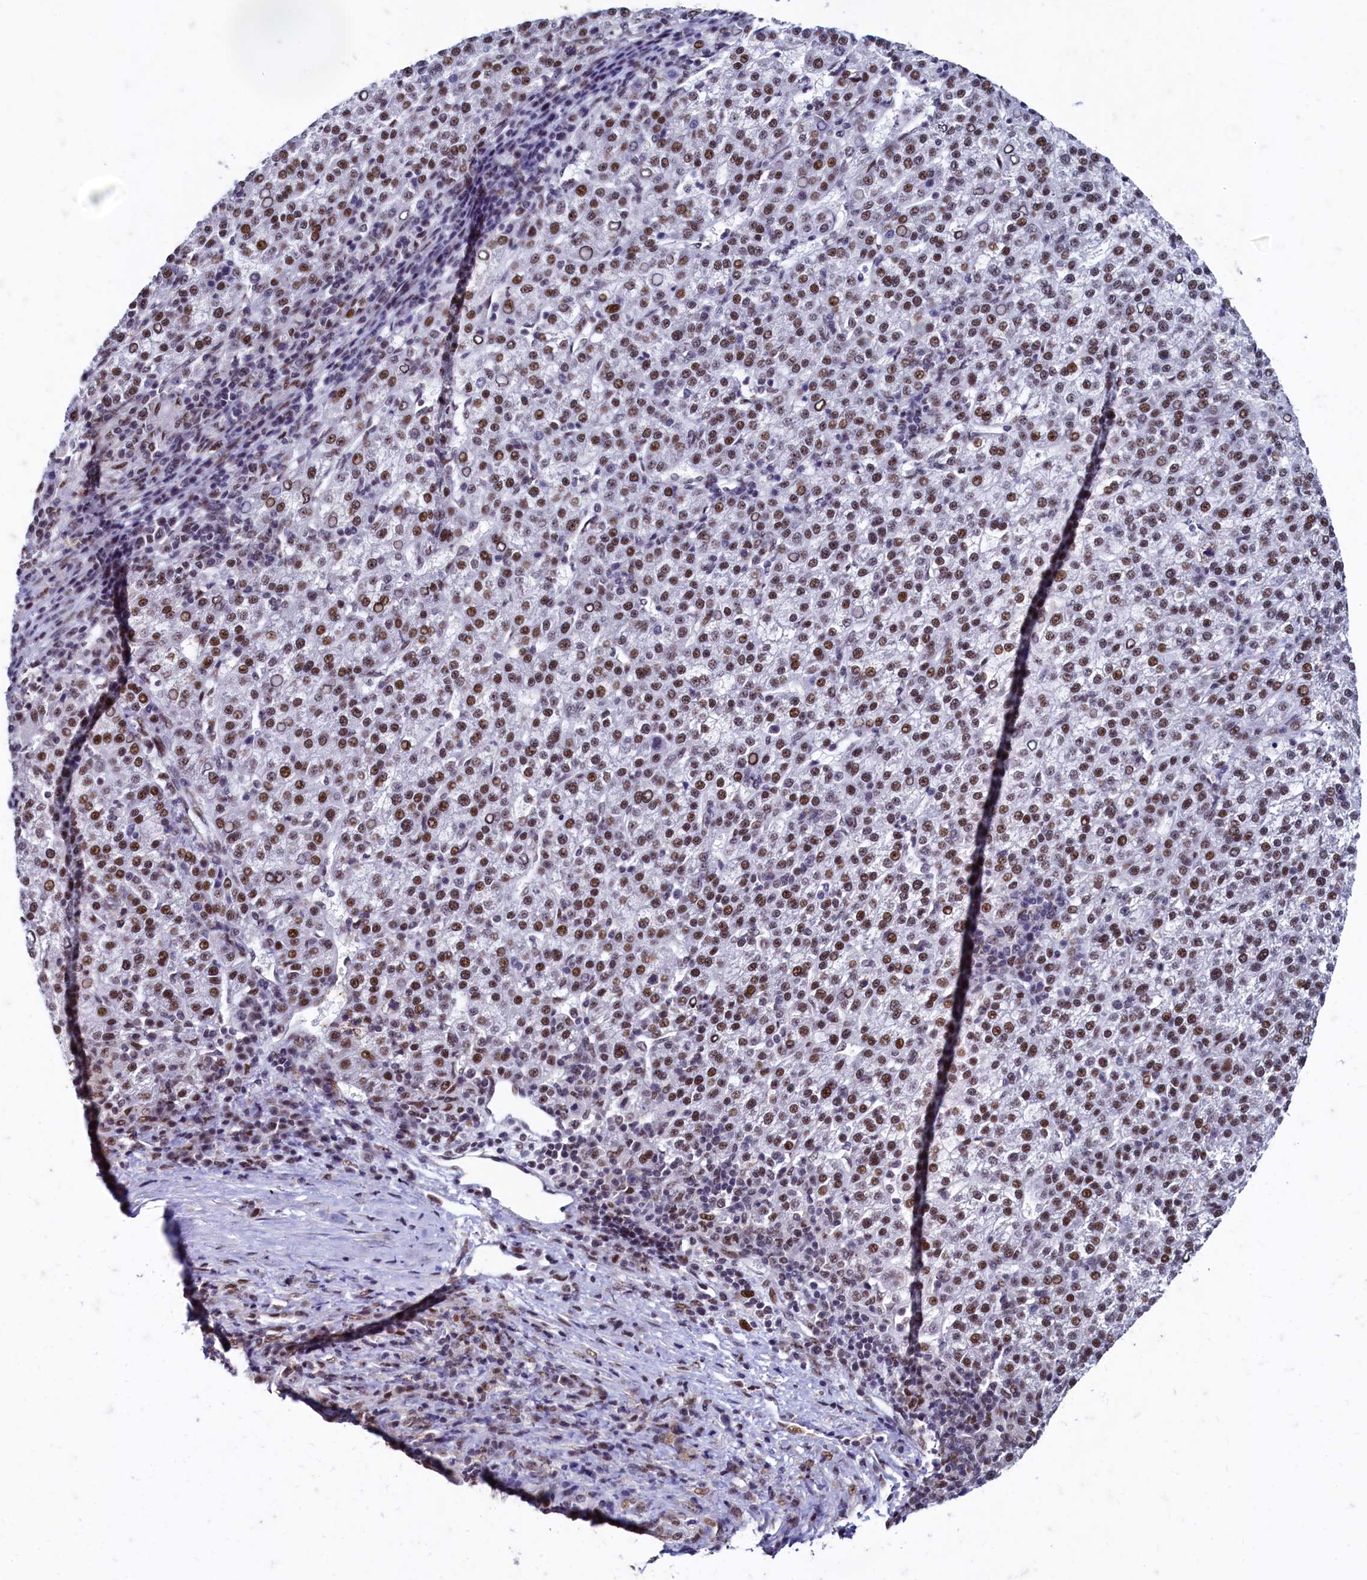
{"staining": {"intensity": "moderate", "quantity": ">75%", "location": "nuclear"}, "tissue": "liver cancer", "cell_type": "Tumor cells", "image_type": "cancer", "snomed": [{"axis": "morphology", "description": "Carcinoma, Hepatocellular, NOS"}, {"axis": "topography", "description": "Liver"}], "caption": "Immunohistochemical staining of human liver cancer (hepatocellular carcinoma) reveals medium levels of moderate nuclear protein positivity in about >75% of tumor cells.", "gene": "CPSF7", "patient": {"sex": "female", "age": 58}}